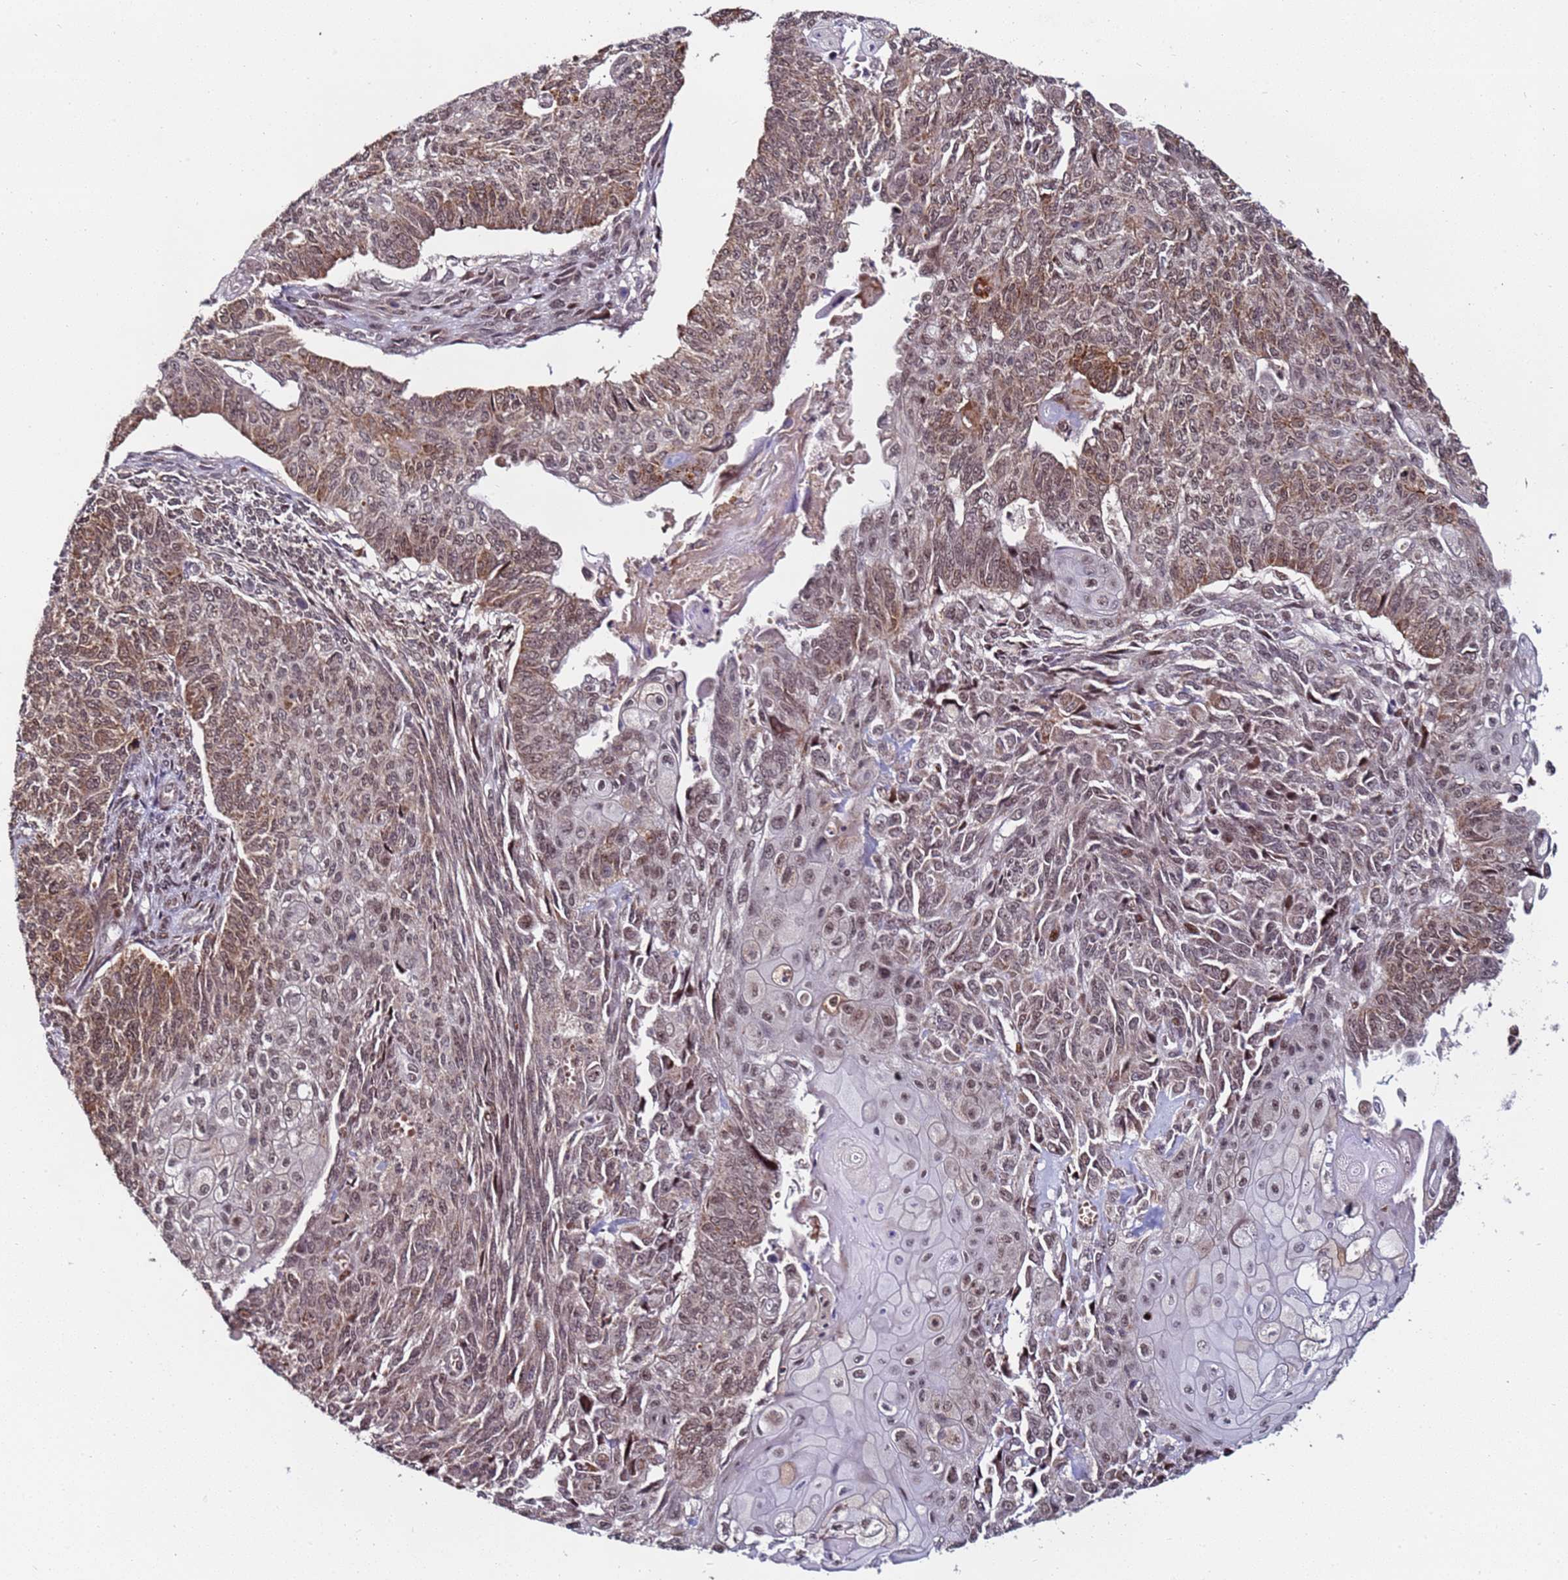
{"staining": {"intensity": "moderate", "quantity": "25%-75%", "location": "cytoplasmic/membranous,nuclear"}, "tissue": "endometrial cancer", "cell_type": "Tumor cells", "image_type": "cancer", "snomed": [{"axis": "morphology", "description": "Adenocarcinoma, NOS"}, {"axis": "topography", "description": "Endometrium"}], "caption": "Immunohistochemistry of human endometrial adenocarcinoma reveals medium levels of moderate cytoplasmic/membranous and nuclear positivity in approximately 25%-75% of tumor cells.", "gene": "PPM1H", "patient": {"sex": "female", "age": 32}}